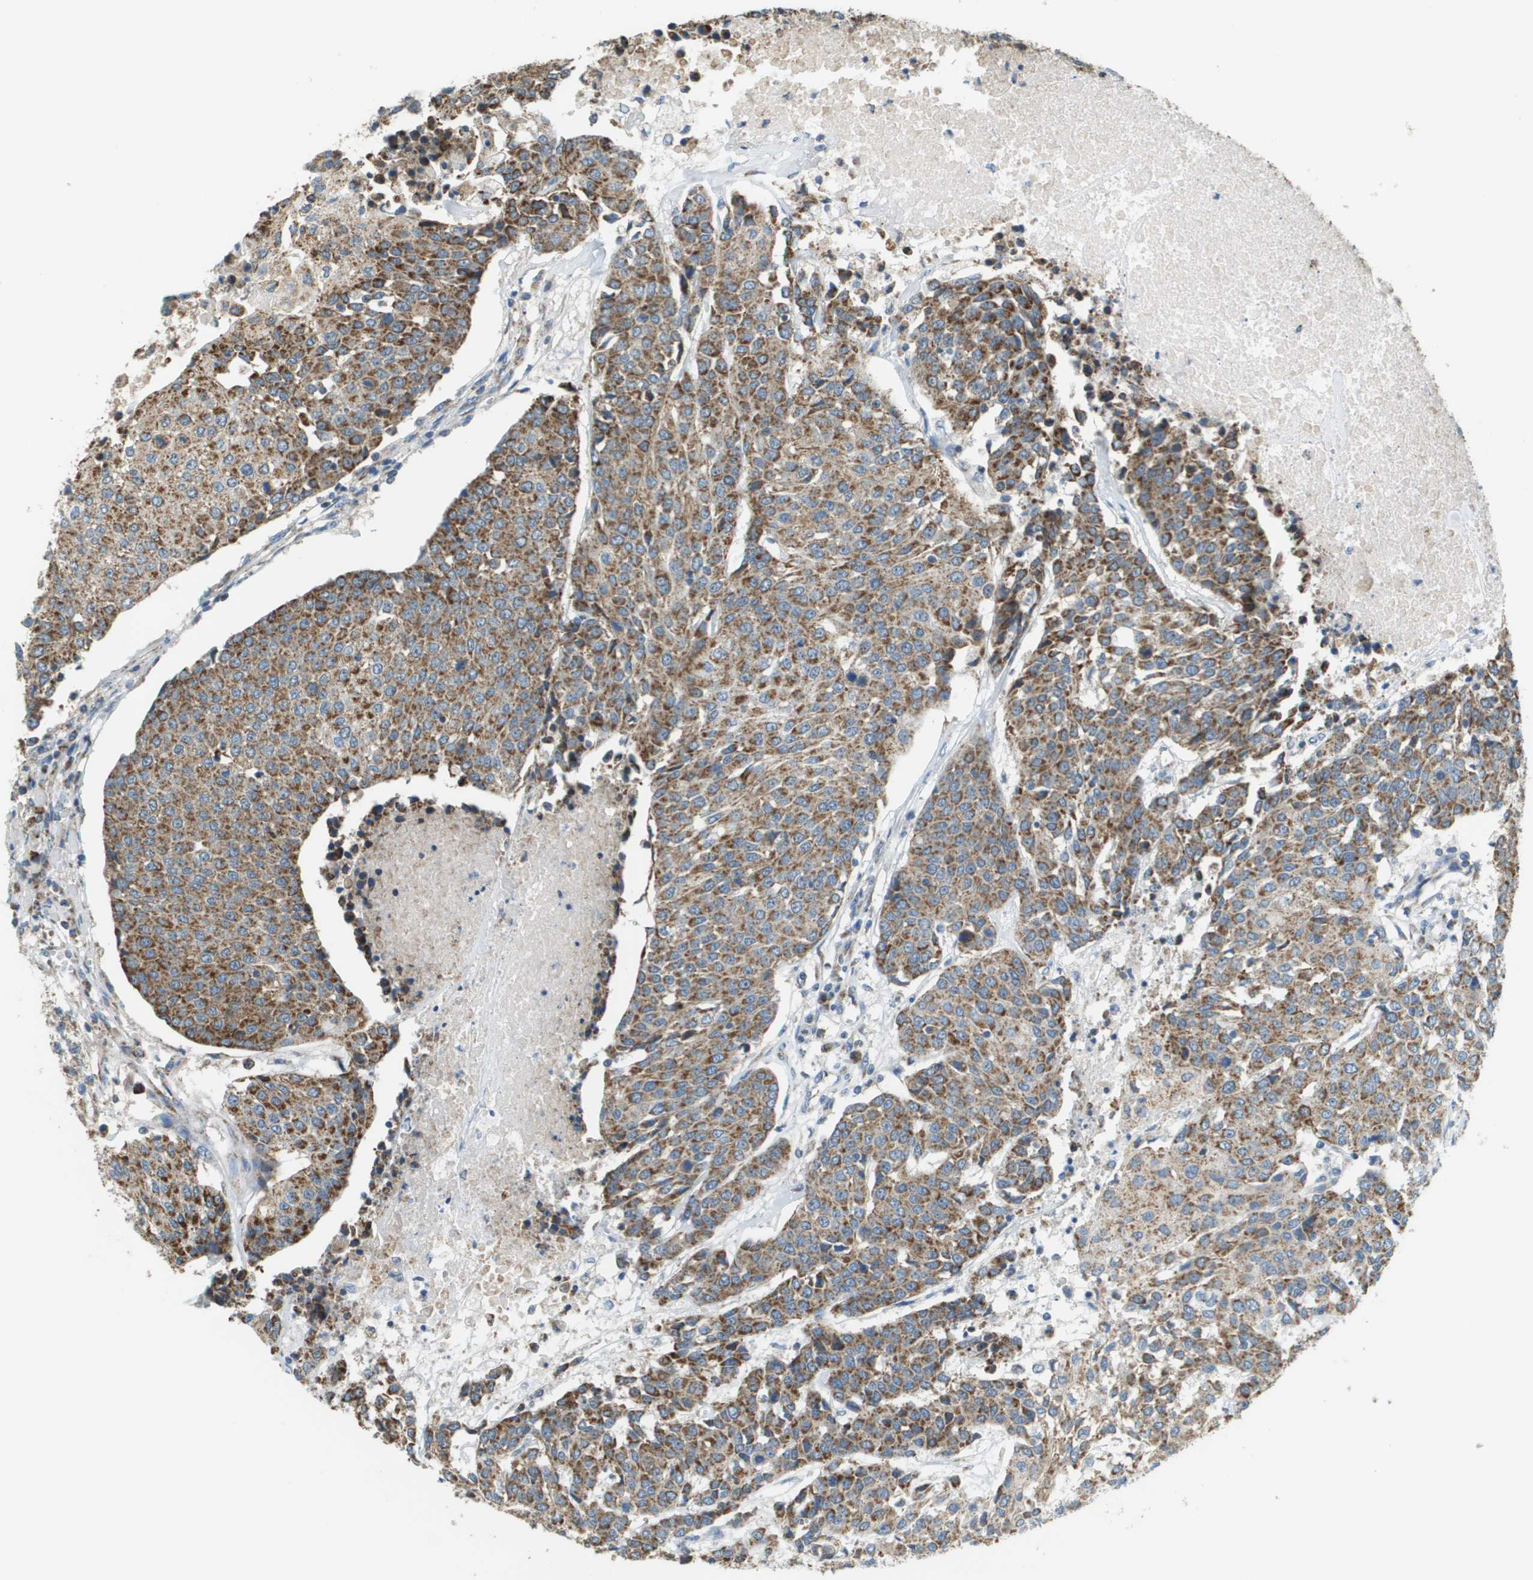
{"staining": {"intensity": "moderate", "quantity": ">75%", "location": "cytoplasmic/membranous"}, "tissue": "urothelial cancer", "cell_type": "Tumor cells", "image_type": "cancer", "snomed": [{"axis": "morphology", "description": "Urothelial carcinoma, High grade"}, {"axis": "topography", "description": "Urinary bladder"}], "caption": "High-grade urothelial carcinoma stained for a protein shows moderate cytoplasmic/membranous positivity in tumor cells.", "gene": "FH", "patient": {"sex": "female", "age": 85}}